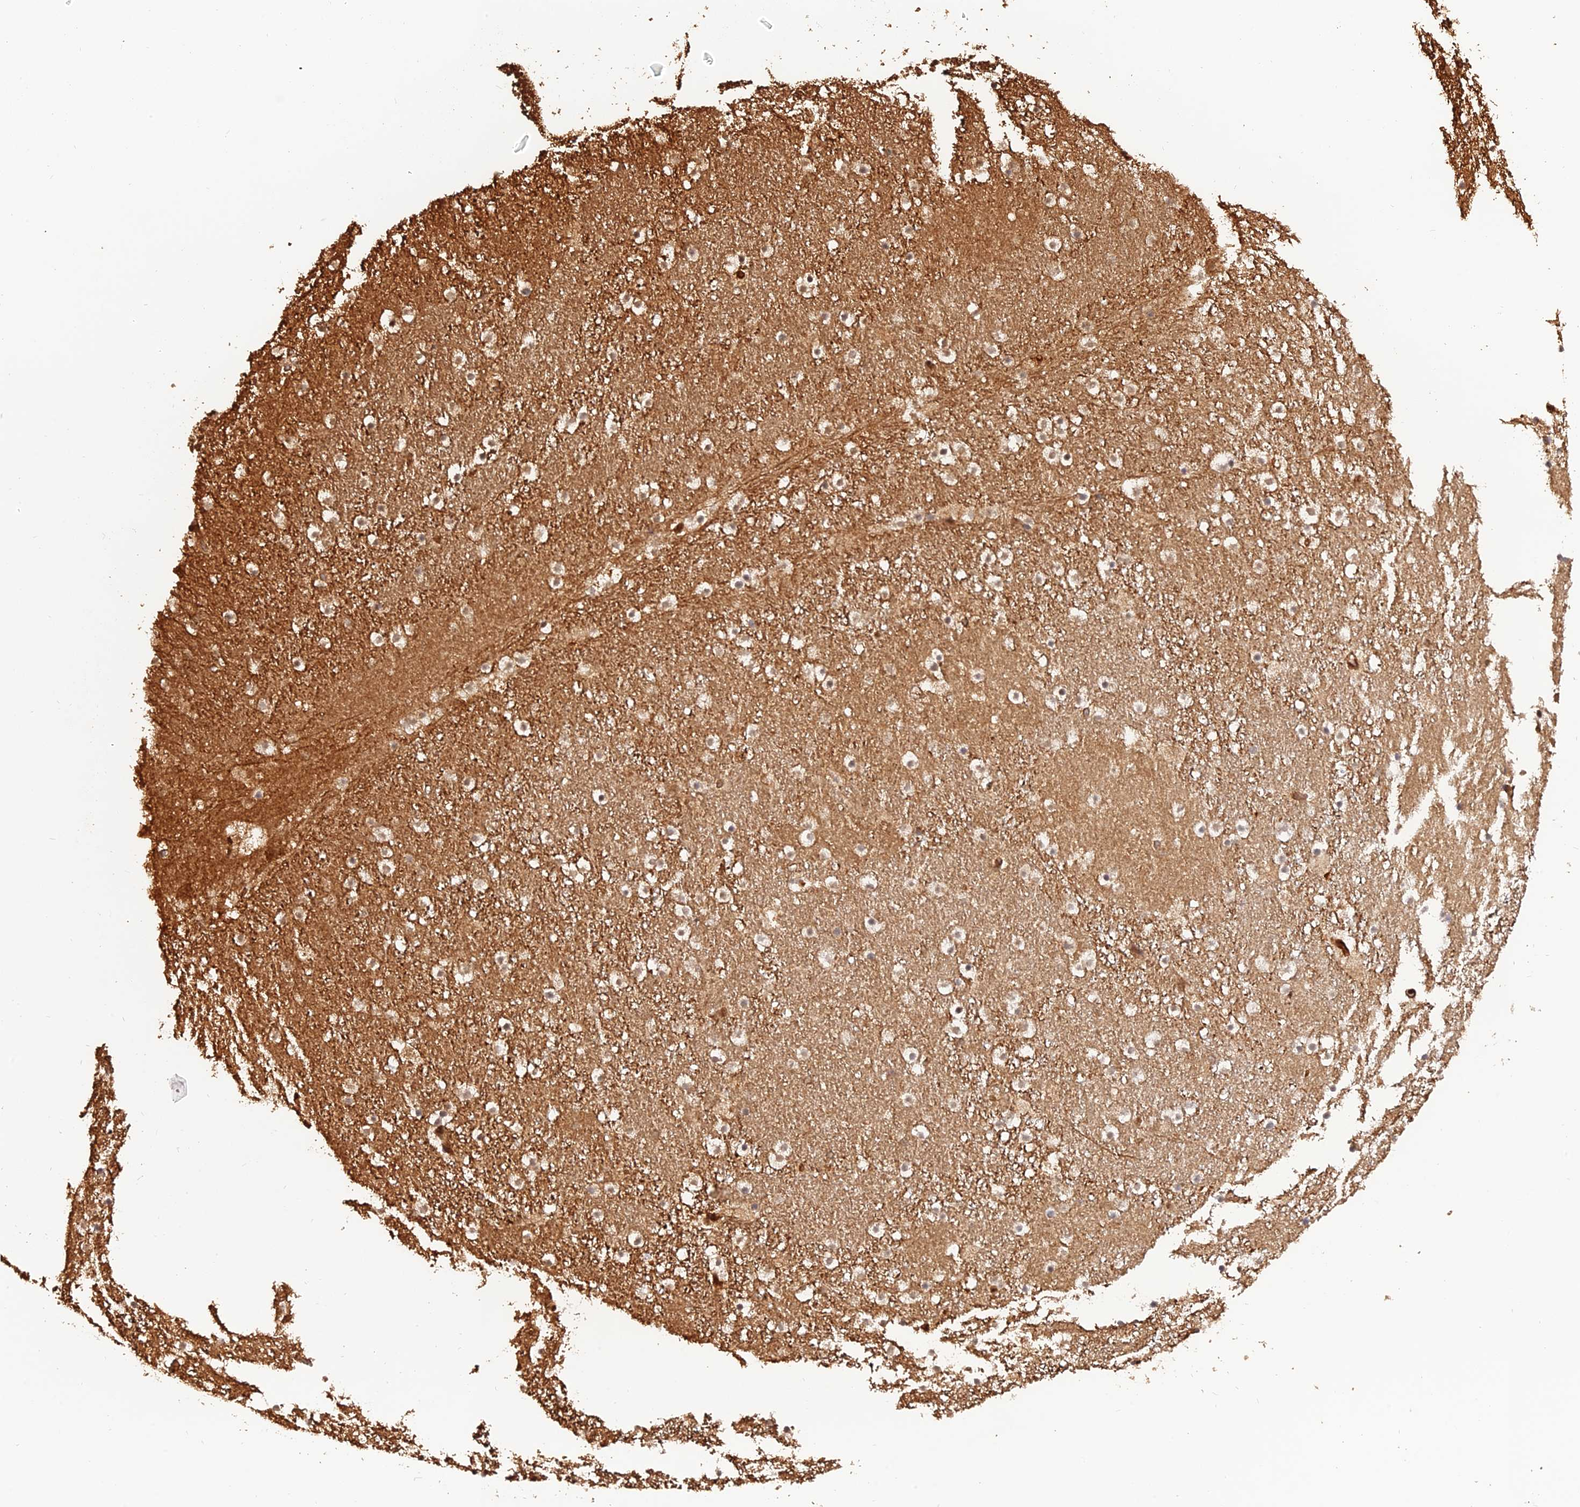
{"staining": {"intensity": "weak", "quantity": "25%-75%", "location": "cytoplasmic/membranous"}, "tissue": "caudate", "cell_type": "Glial cells", "image_type": "normal", "snomed": [{"axis": "morphology", "description": "Normal tissue, NOS"}, {"axis": "topography", "description": "Lateral ventricle wall"}], "caption": "Caudate was stained to show a protein in brown. There is low levels of weak cytoplasmic/membranous expression in approximately 25%-75% of glial cells. (DAB IHC with brightfield microscopy, high magnification).", "gene": "CREBL2", "patient": {"sex": "male", "age": 45}}